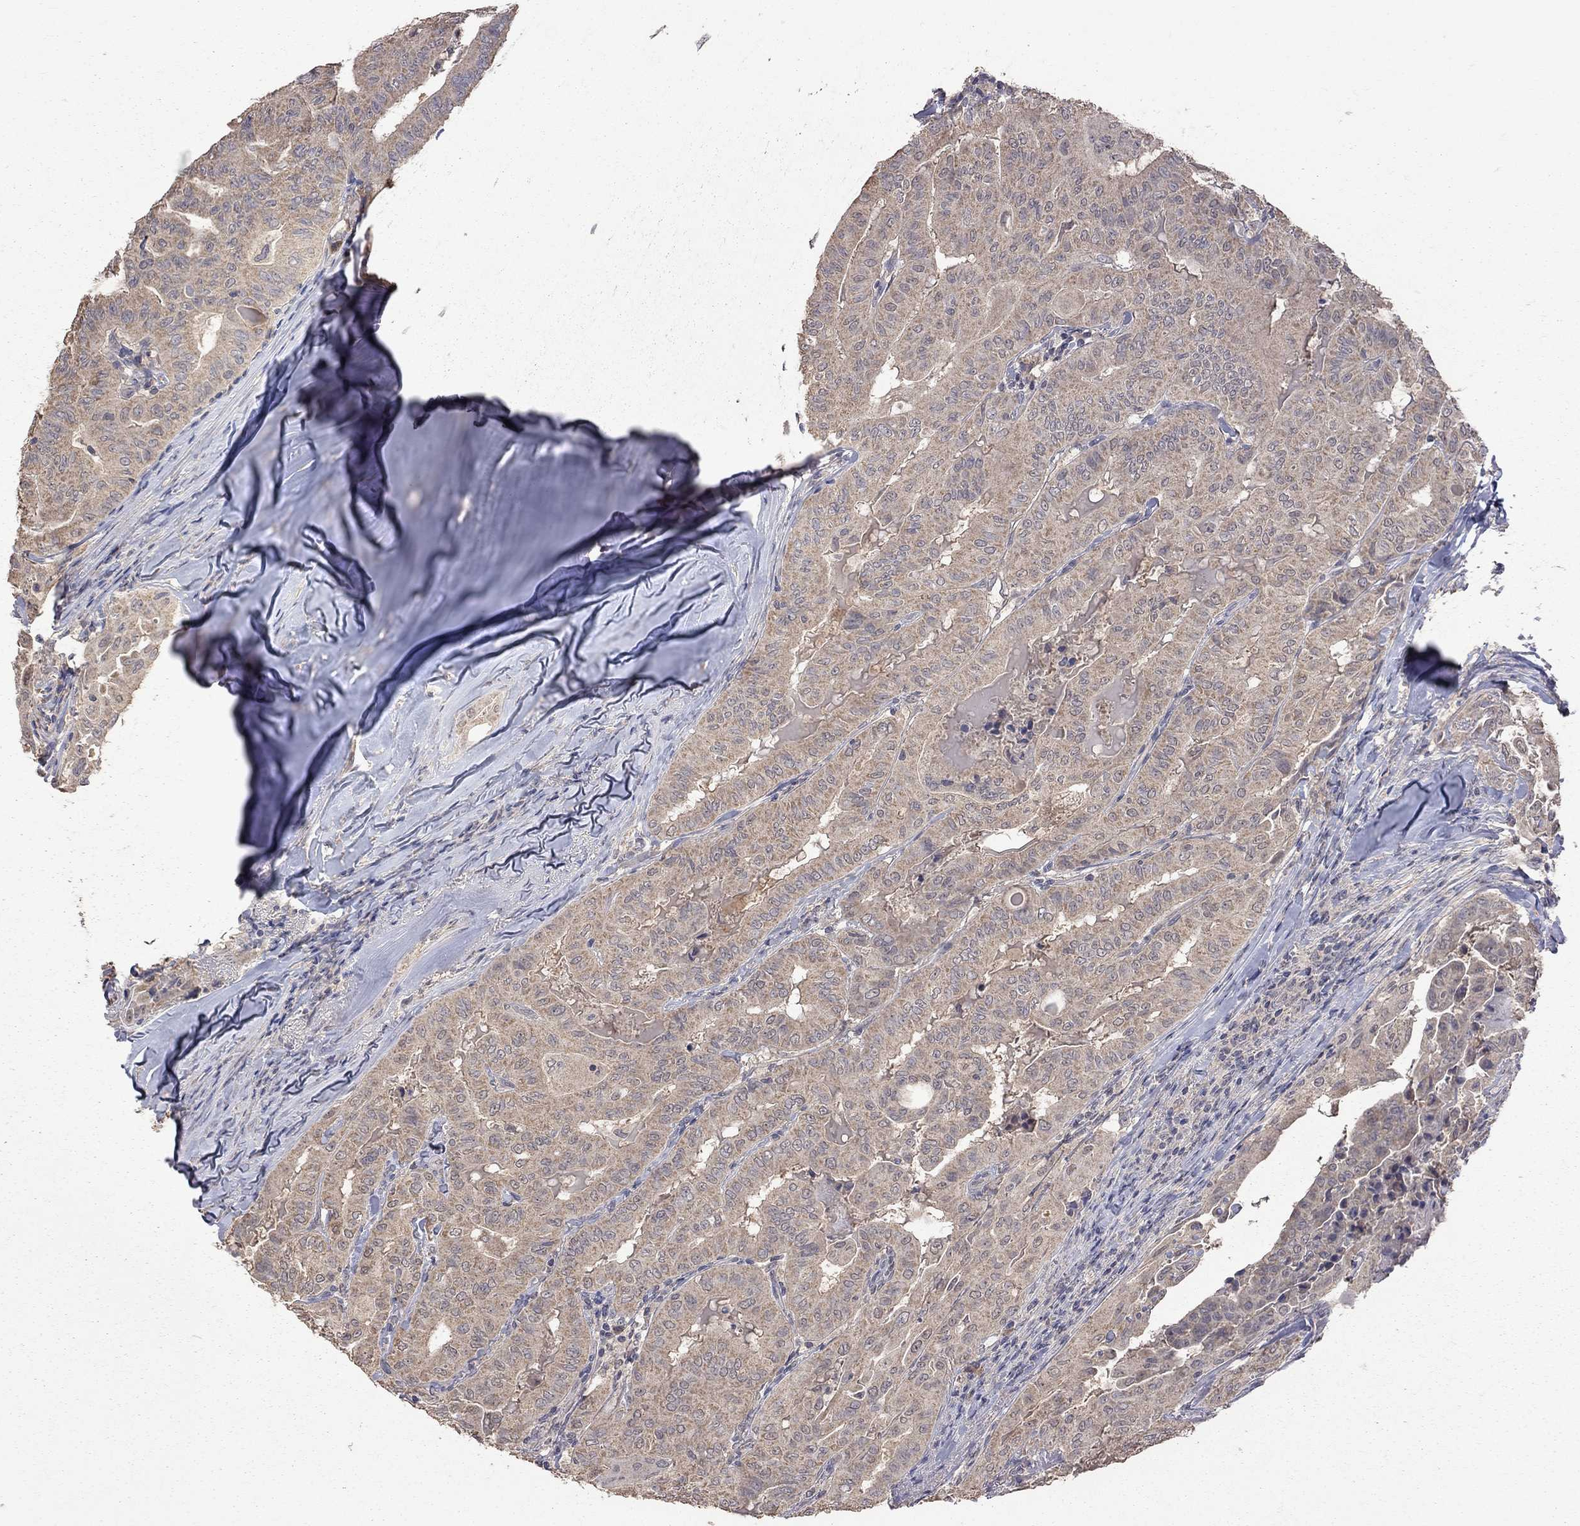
{"staining": {"intensity": "moderate", "quantity": ">75%", "location": "cytoplasmic/membranous"}, "tissue": "thyroid cancer", "cell_type": "Tumor cells", "image_type": "cancer", "snomed": [{"axis": "morphology", "description": "Papillary adenocarcinoma, NOS"}, {"axis": "topography", "description": "Thyroid gland"}], "caption": "Moderate cytoplasmic/membranous staining is identified in approximately >75% of tumor cells in papillary adenocarcinoma (thyroid).", "gene": "HTR6", "patient": {"sex": "female", "age": 68}}